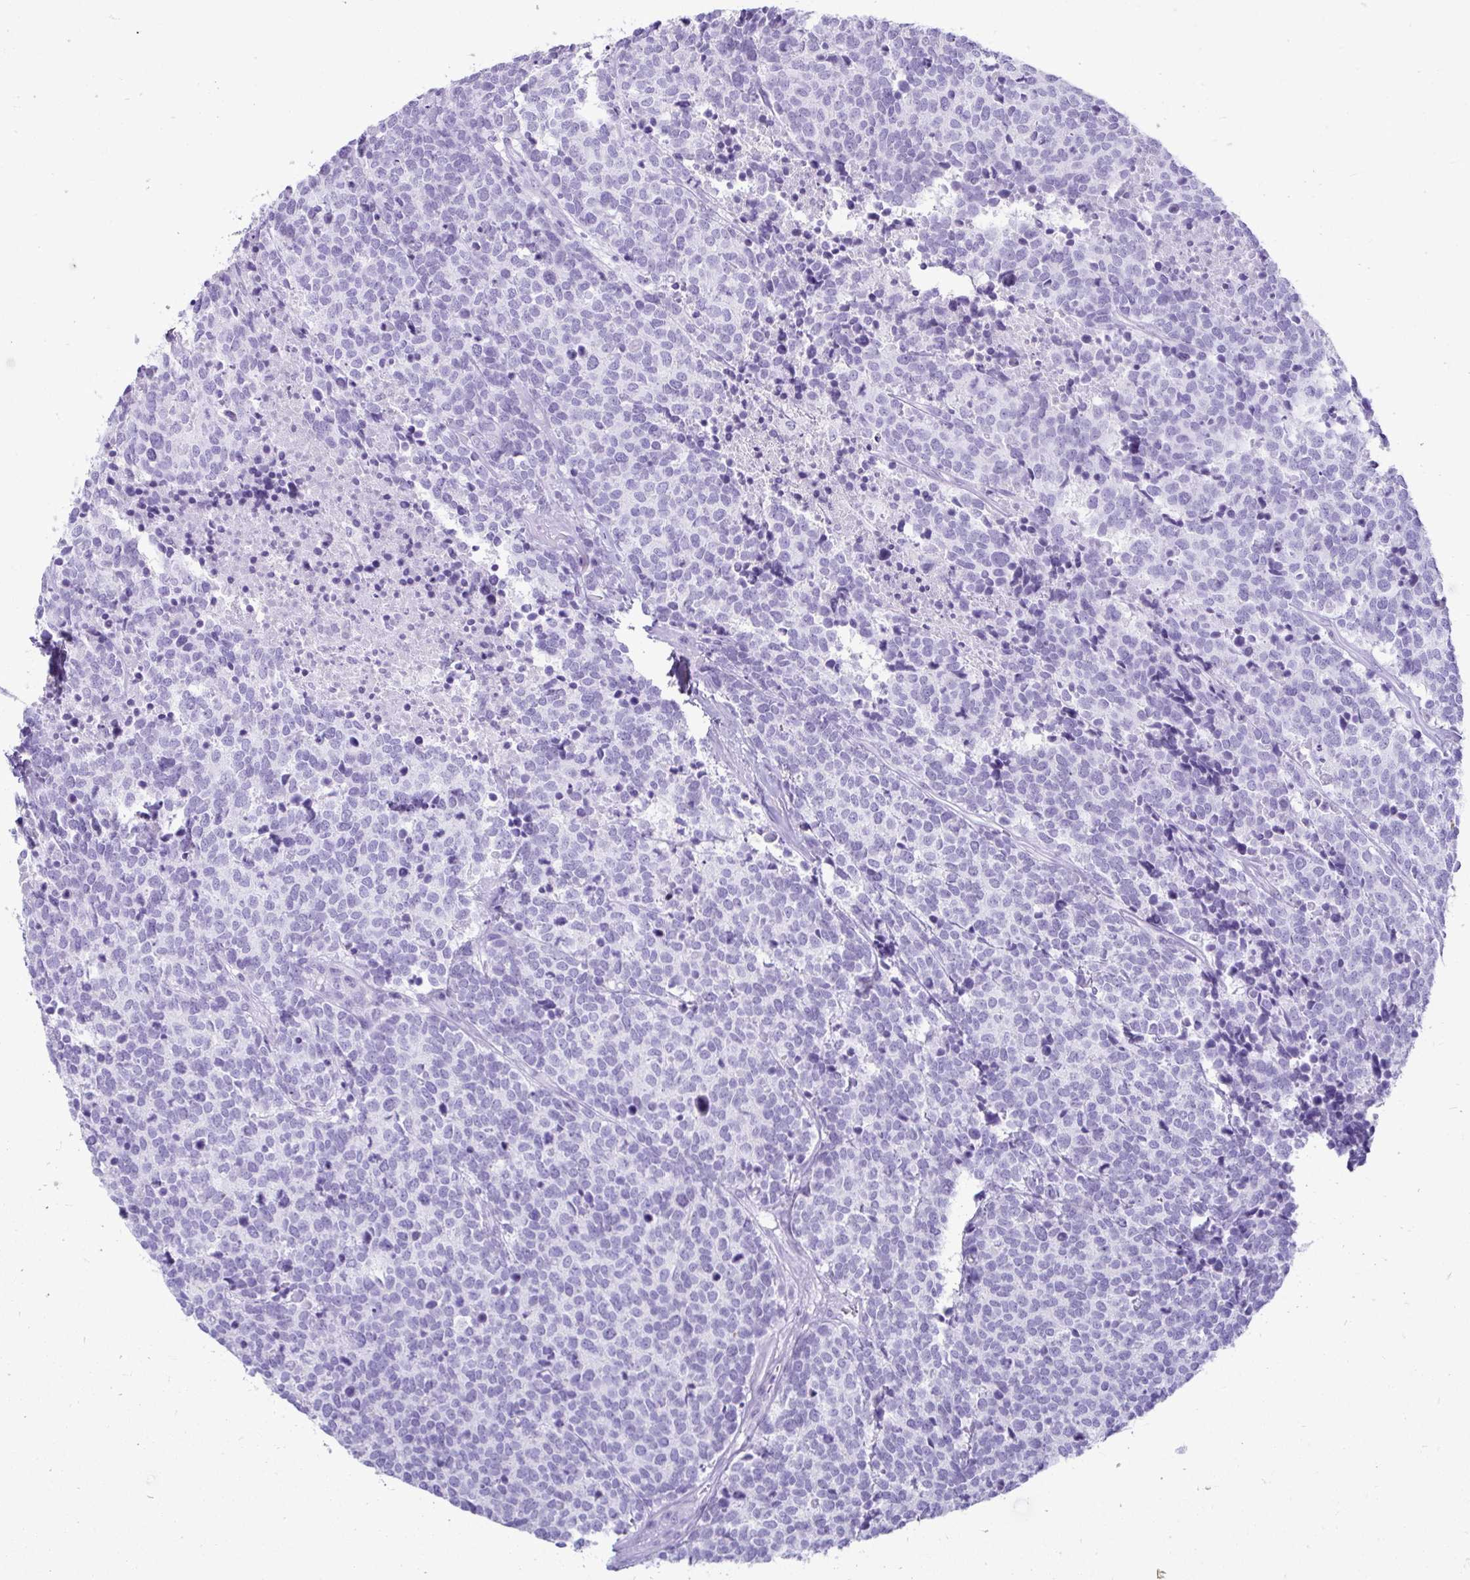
{"staining": {"intensity": "negative", "quantity": "none", "location": "none"}, "tissue": "carcinoid", "cell_type": "Tumor cells", "image_type": "cancer", "snomed": [{"axis": "morphology", "description": "Carcinoid, malignant, NOS"}, {"axis": "topography", "description": "Skin"}], "caption": "This is a image of immunohistochemistry staining of malignant carcinoid, which shows no expression in tumor cells.", "gene": "ATP4B", "patient": {"sex": "female", "age": 79}}